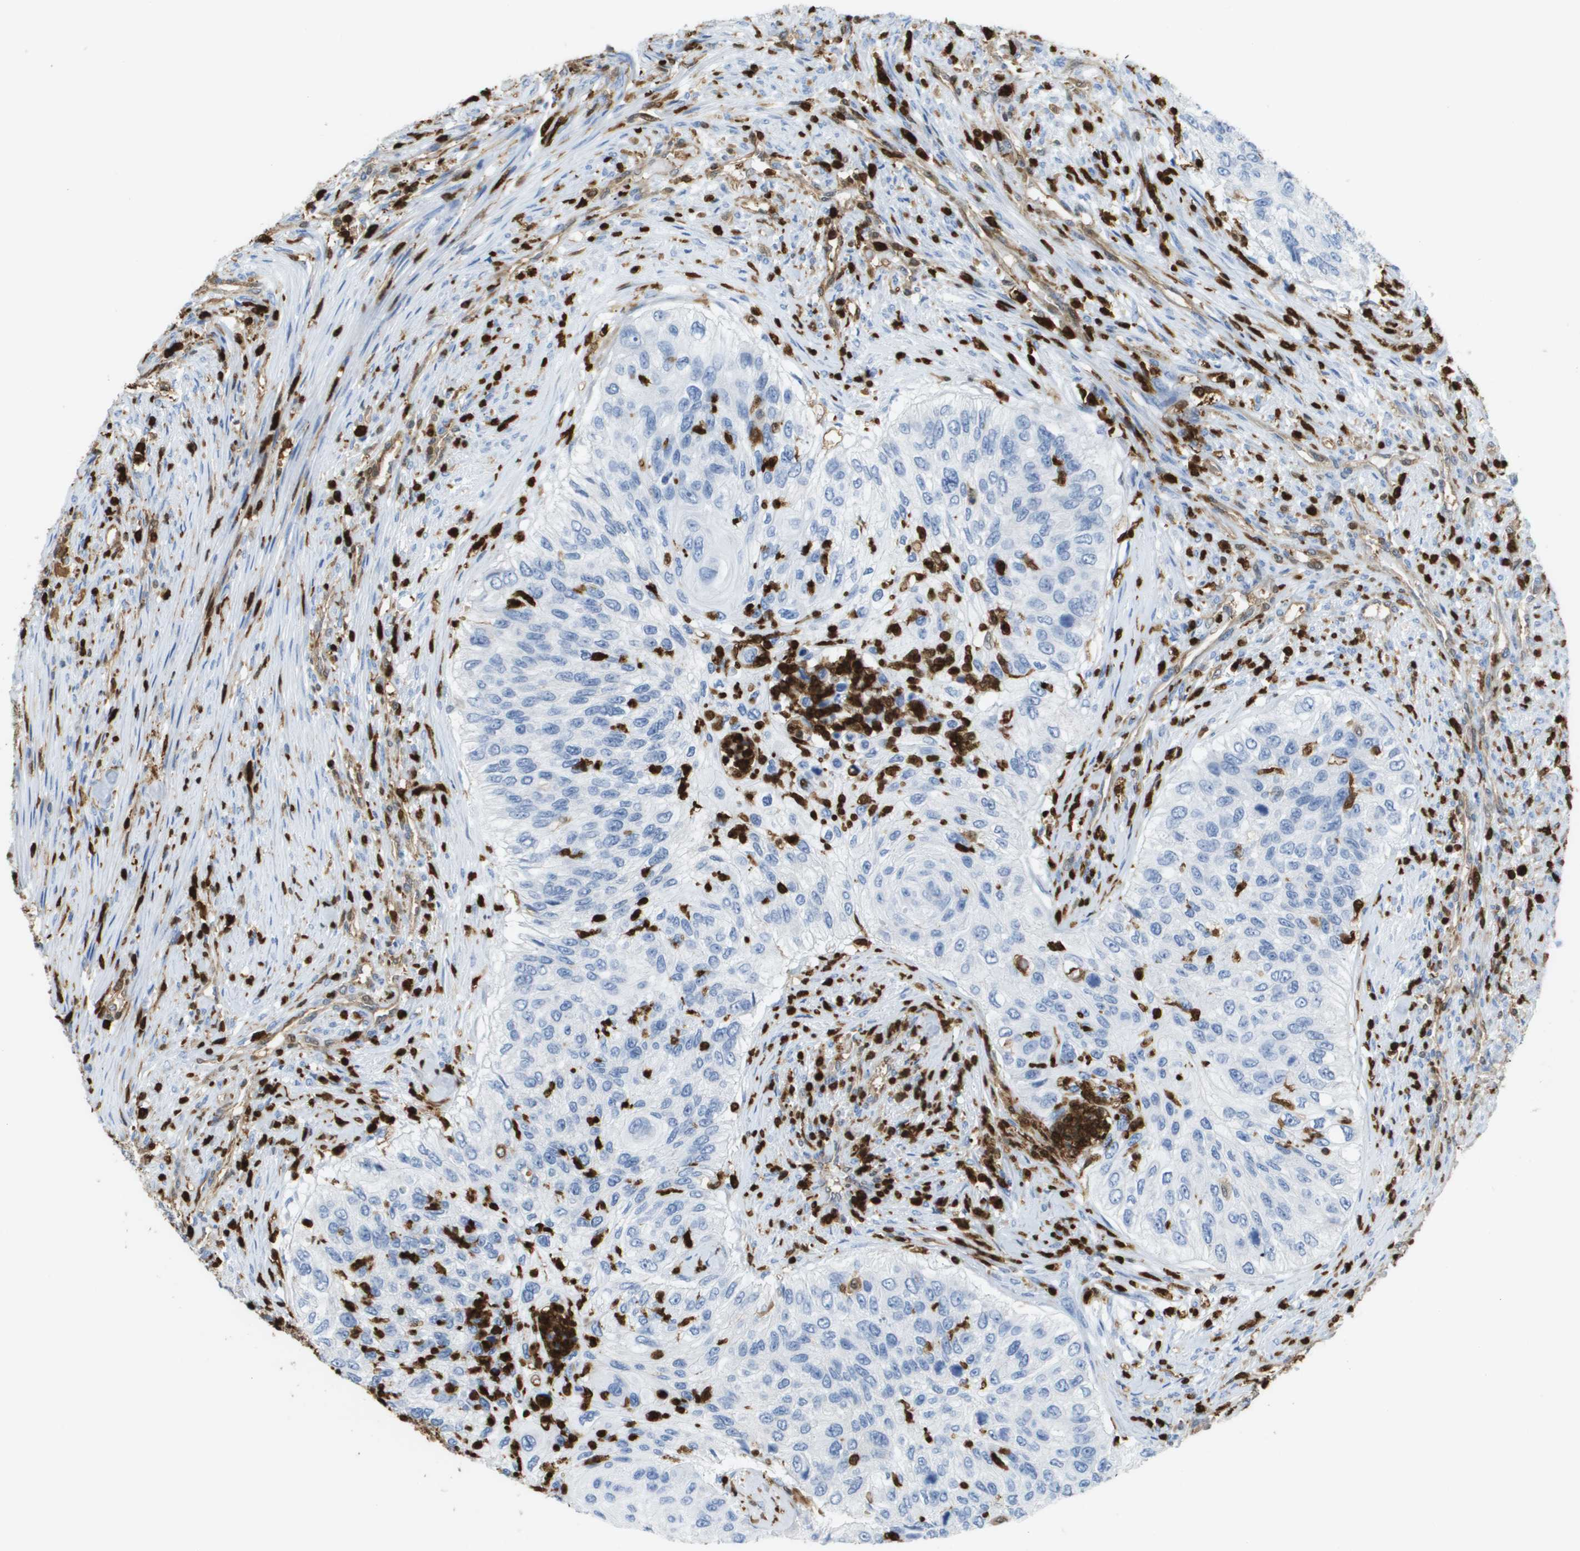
{"staining": {"intensity": "negative", "quantity": "none", "location": "none"}, "tissue": "urothelial cancer", "cell_type": "Tumor cells", "image_type": "cancer", "snomed": [{"axis": "morphology", "description": "Urothelial carcinoma, High grade"}, {"axis": "topography", "description": "Urinary bladder"}], "caption": "Protein analysis of urothelial carcinoma (high-grade) exhibits no significant positivity in tumor cells. The staining is performed using DAB brown chromogen with nuclei counter-stained in using hematoxylin.", "gene": "DOCK5", "patient": {"sex": "female", "age": 60}}